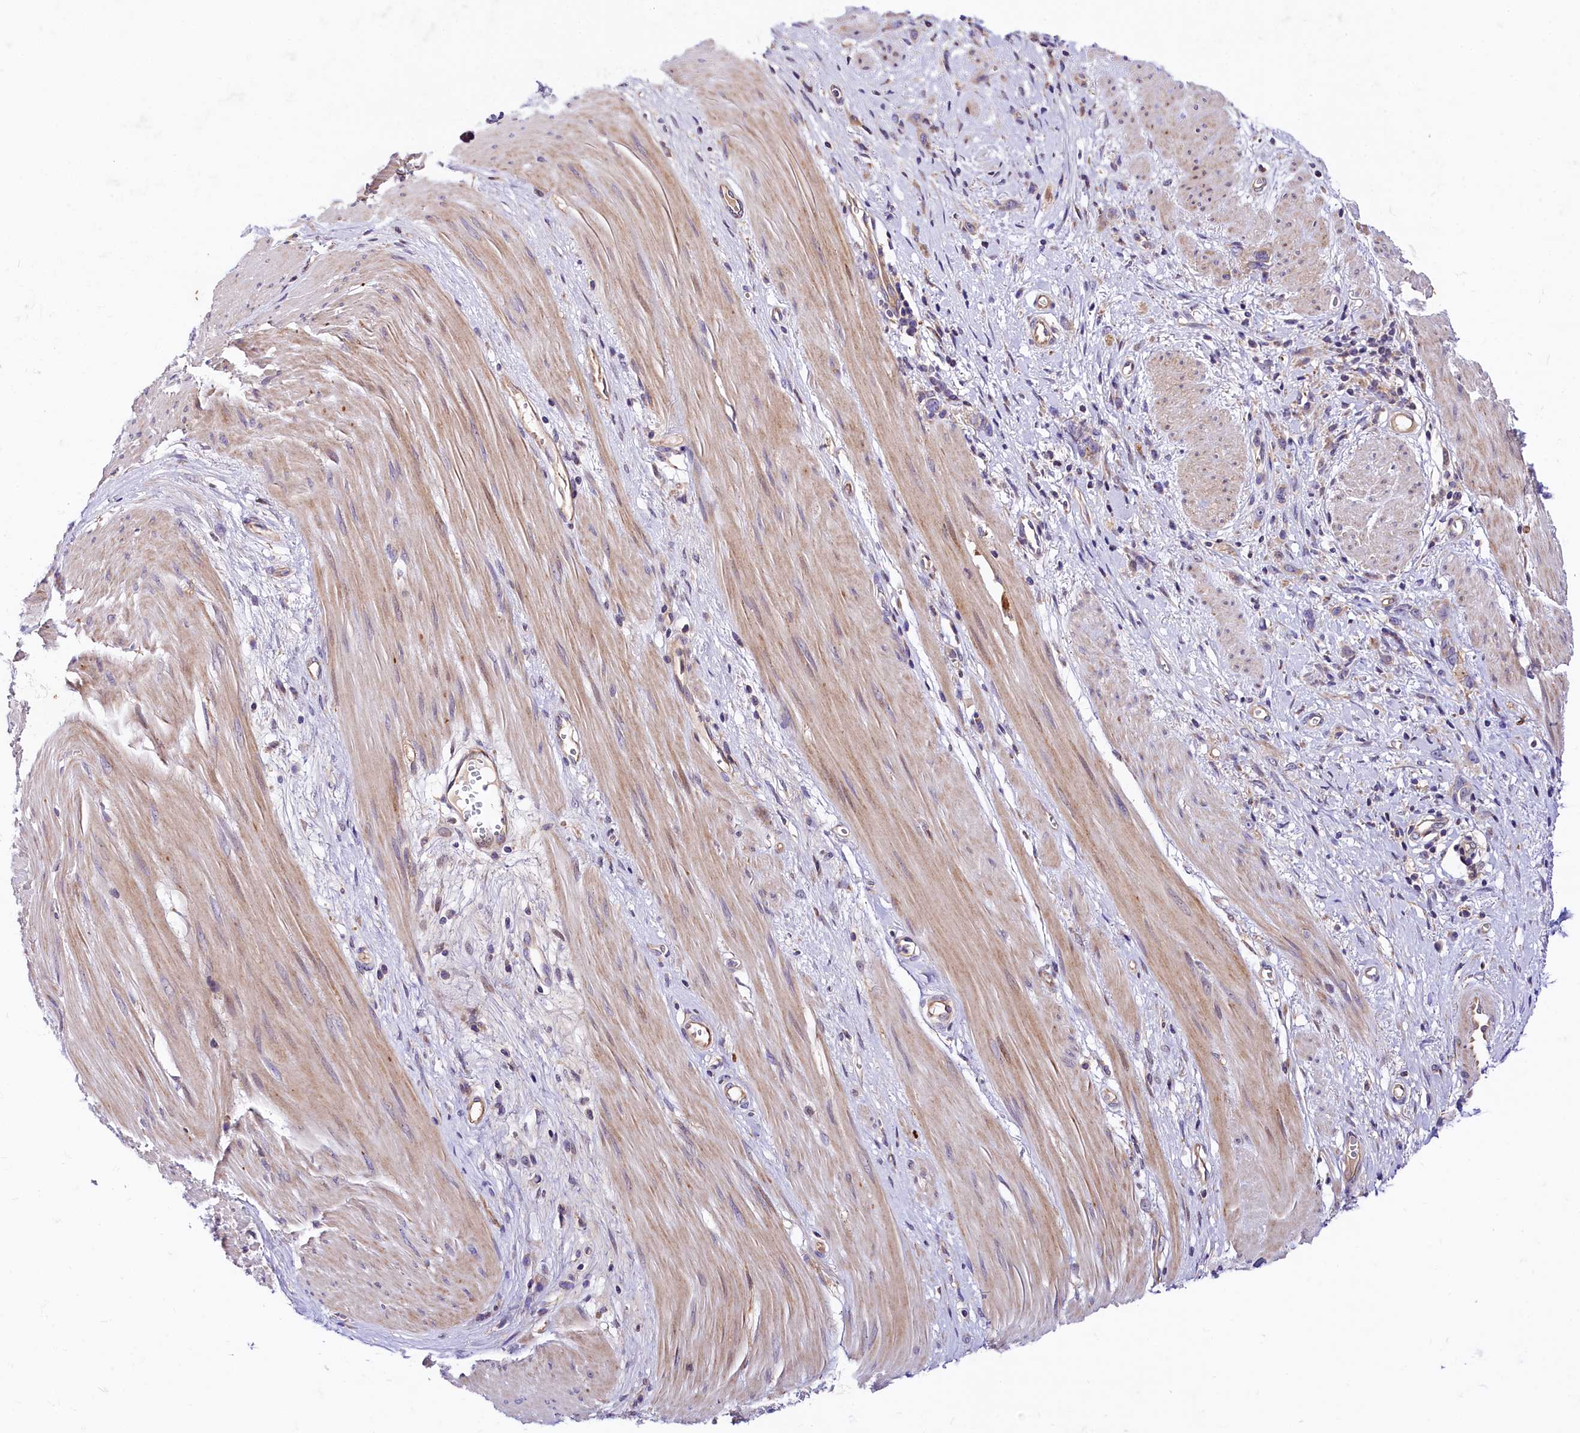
{"staining": {"intensity": "weak", "quantity": "<25%", "location": "cytoplasmic/membranous"}, "tissue": "stomach cancer", "cell_type": "Tumor cells", "image_type": "cancer", "snomed": [{"axis": "morphology", "description": "Adenocarcinoma, NOS"}, {"axis": "topography", "description": "Stomach"}], "caption": "Protein analysis of stomach adenocarcinoma shows no significant positivity in tumor cells.", "gene": "ARMC6", "patient": {"sex": "female", "age": 76}}